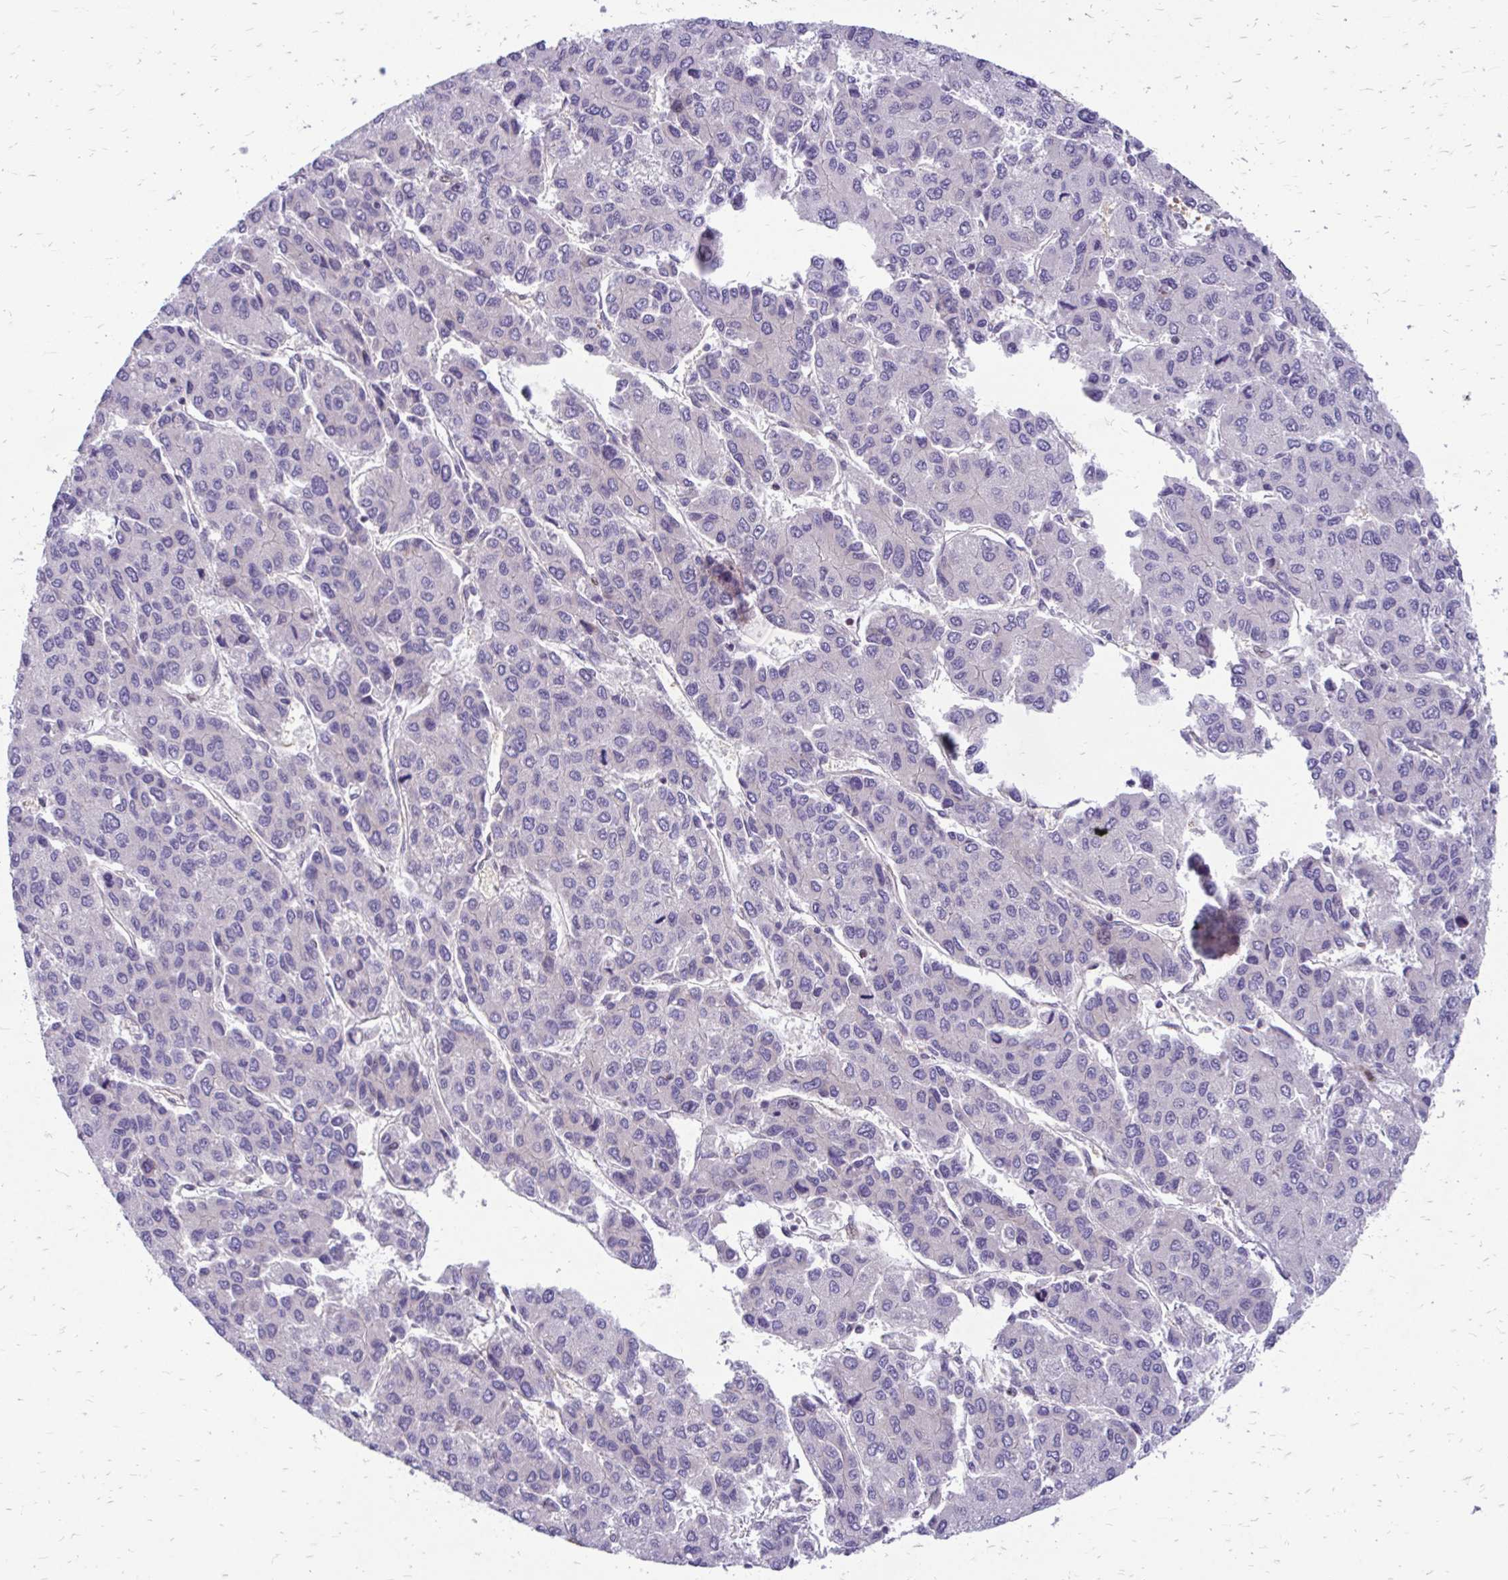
{"staining": {"intensity": "negative", "quantity": "none", "location": "none"}, "tissue": "liver cancer", "cell_type": "Tumor cells", "image_type": "cancer", "snomed": [{"axis": "morphology", "description": "Carcinoma, Hepatocellular, NOS"}, {"axis": "topography", "description": "Liver"}], "caption": "High magnification brightfield microscopy of hepatocellular carcinoma (liver) stained with DAB (3,3'-diaminobenzidine) (brown) and counterstained with hematoxylin (blue): tumor cells show no significant expression.", "gene": "FUNDC2", "patient": {"sex": "female", "age": 66}}